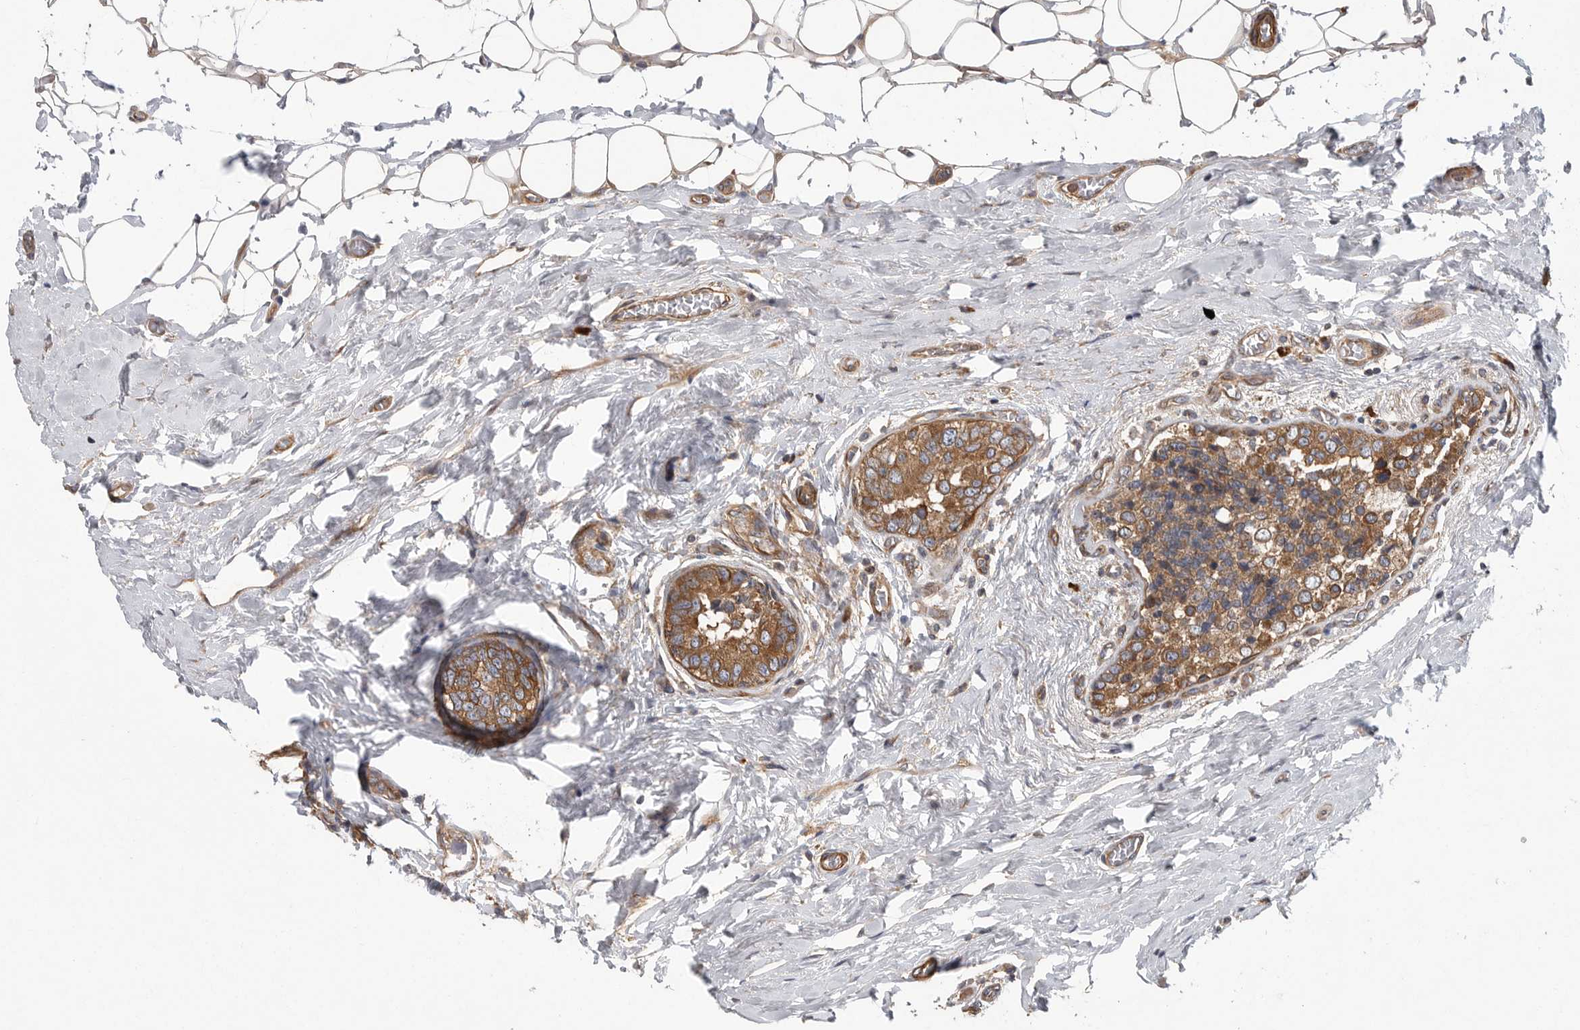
{"staining": {"intensity": "moderate", "quantity": ">75%", "location": "cytoplasmic/membranous"}, "tissue": "breast cancer", "cell_type": "Tumor cells", "image_type": "cancer", "snomed": [{"axis": "morphology", "description": "Normal tissue, NOS"}, {"axis": "morphology", "description": "Duct carcinoma"}, {"axis": "topography", "description": "Breast"}], "caption": "Human invasive ductal carcinoma (breast) stained for a protein (brown) reveals moderate cytoplasmic/membranous positive staining in approximately >75% of tumor cells.", "gene": "OXR1", "patient": {"sex": "female", "age": 43}}